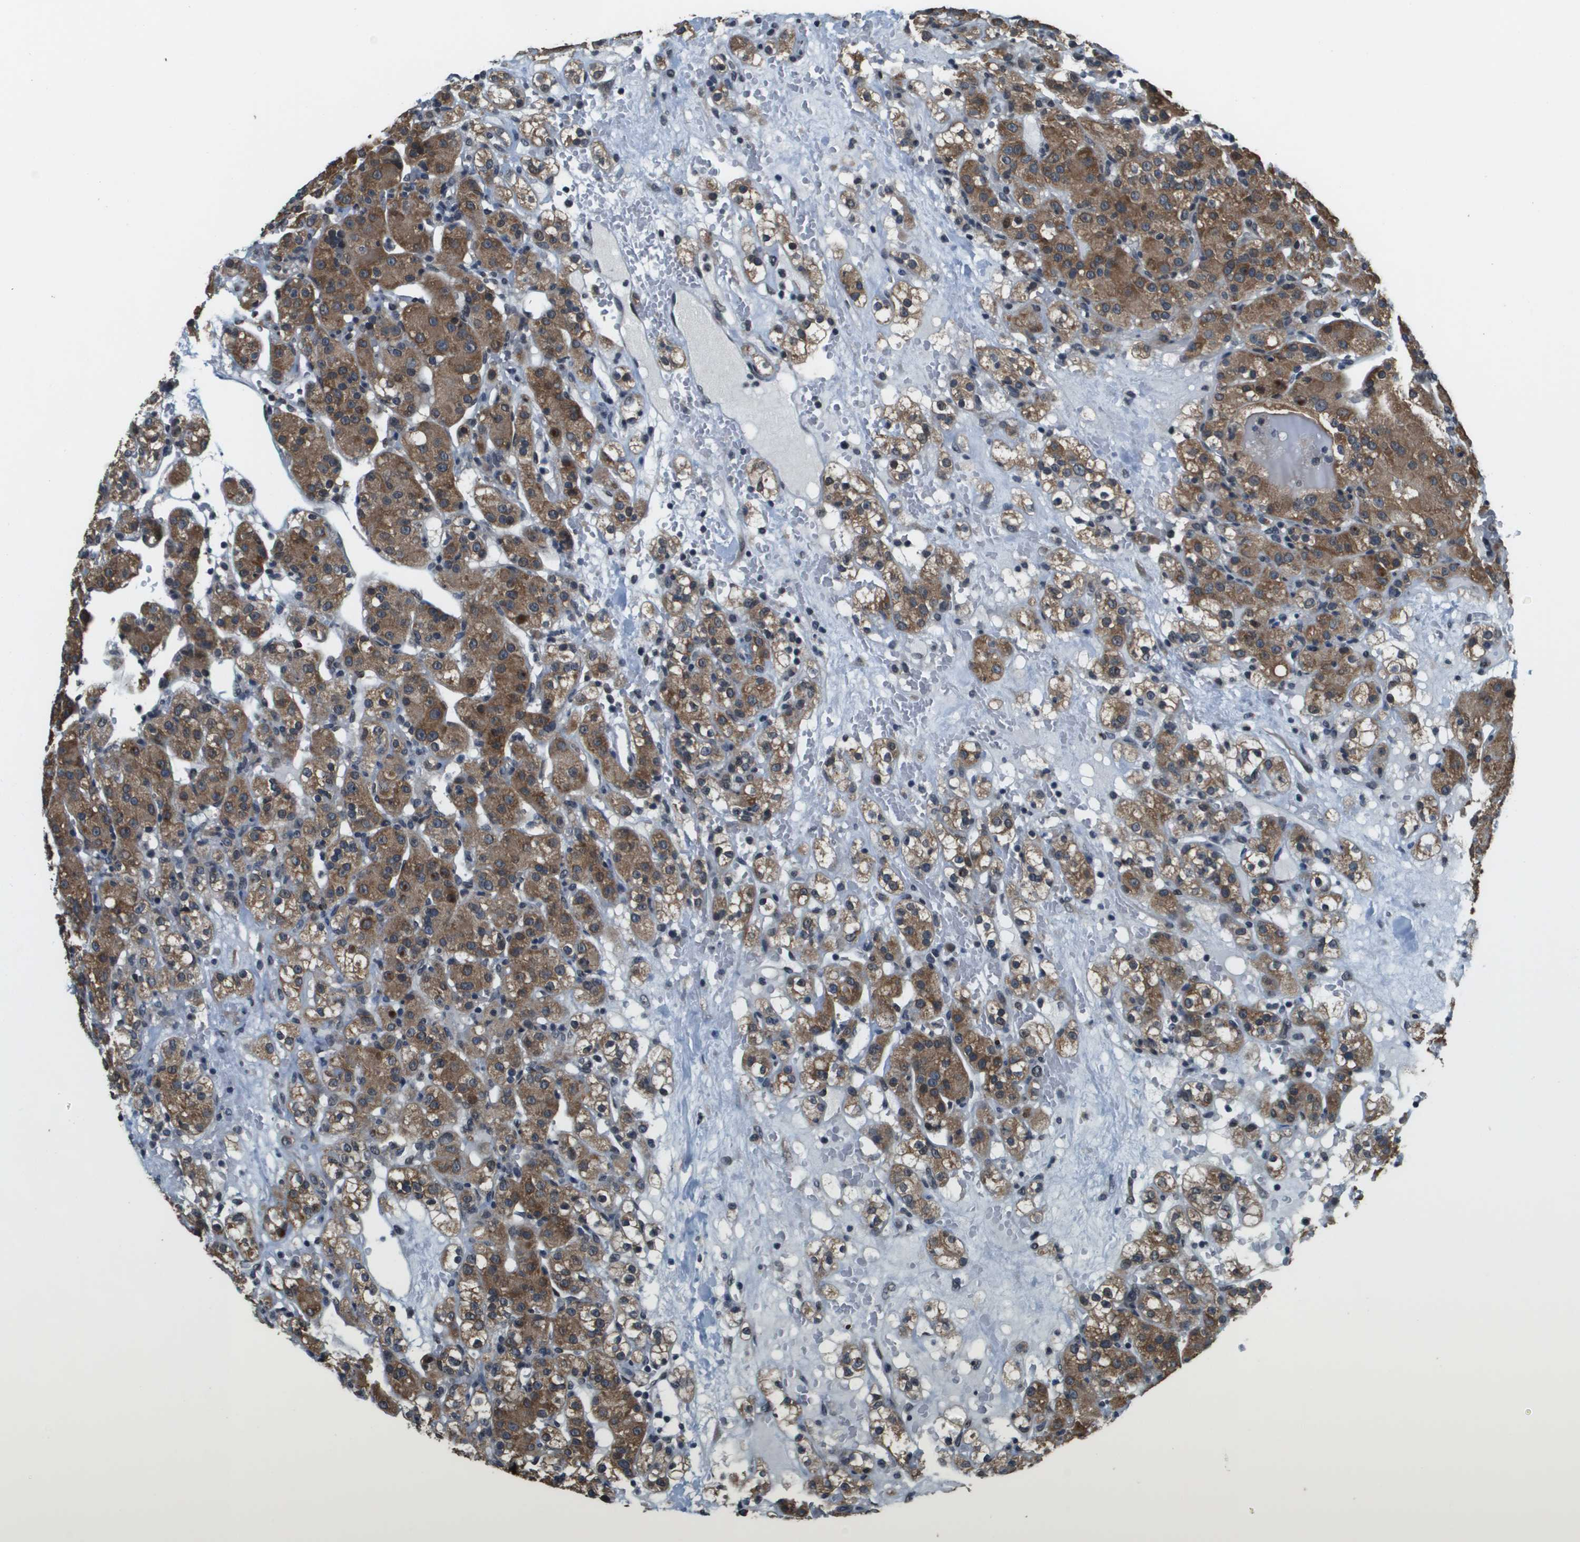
{"staining": {"intensity": "moderate", "quantity": ">75%", "location": "cytoplasmic/membranous"}, "tissue": "renal cancer", "cell_type": "Tumor cells", "image_type": "cancer", "snomed": [{"axis": "morphology", "description": "Normal tissue, NOS"}, {"axis": "morphology", "description": "Adenocarcinoma, NOS"}, {"axis": "topography", "description": "Kidney"}], "caption": "The immunohistochemical stain highlights moderate cytoplasmic/membranous expression in tumor cells of adenocarcinoma (renal) tissue.", "gene": "FANCC", "patient": {"sex": "male", "age": 61}}